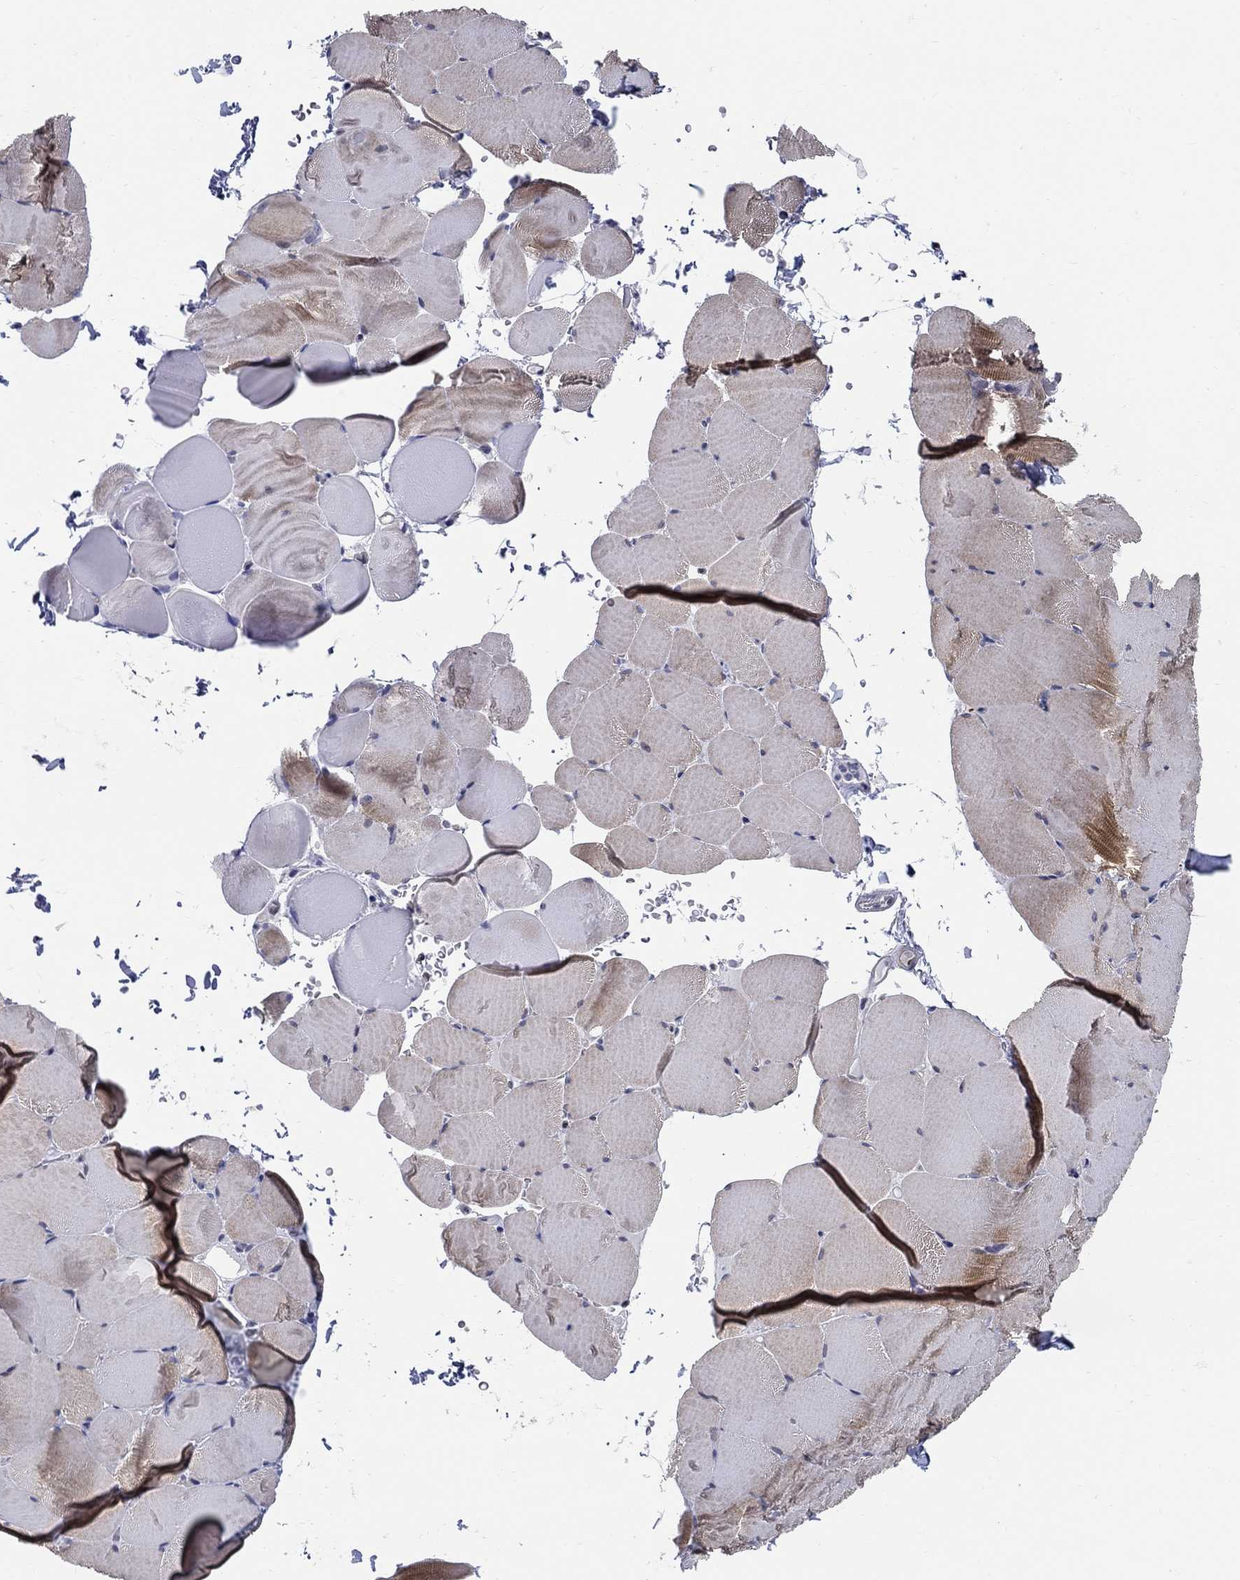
{"staining": {"intensity": "moderate", "quantity": "25%-75%", "location": "cytoplasmic/membranous"}, "tissue": "skeletal muscle", "cell_type": "Myocytes", "image_type": "normal", "snomed": [{"axis": "morphology", "description": "Normal tissue, NOS"}, {"axis": "topography", "description": "Skeletal muscle"}], "caption": "Protein staining displays moderate cytoplasmic/membranous expression in approximately 25%-75% of myocytes in benign skeletal muscle.", "gene": "C16orf46", "patient": {"sex": "female", "age": 37}}